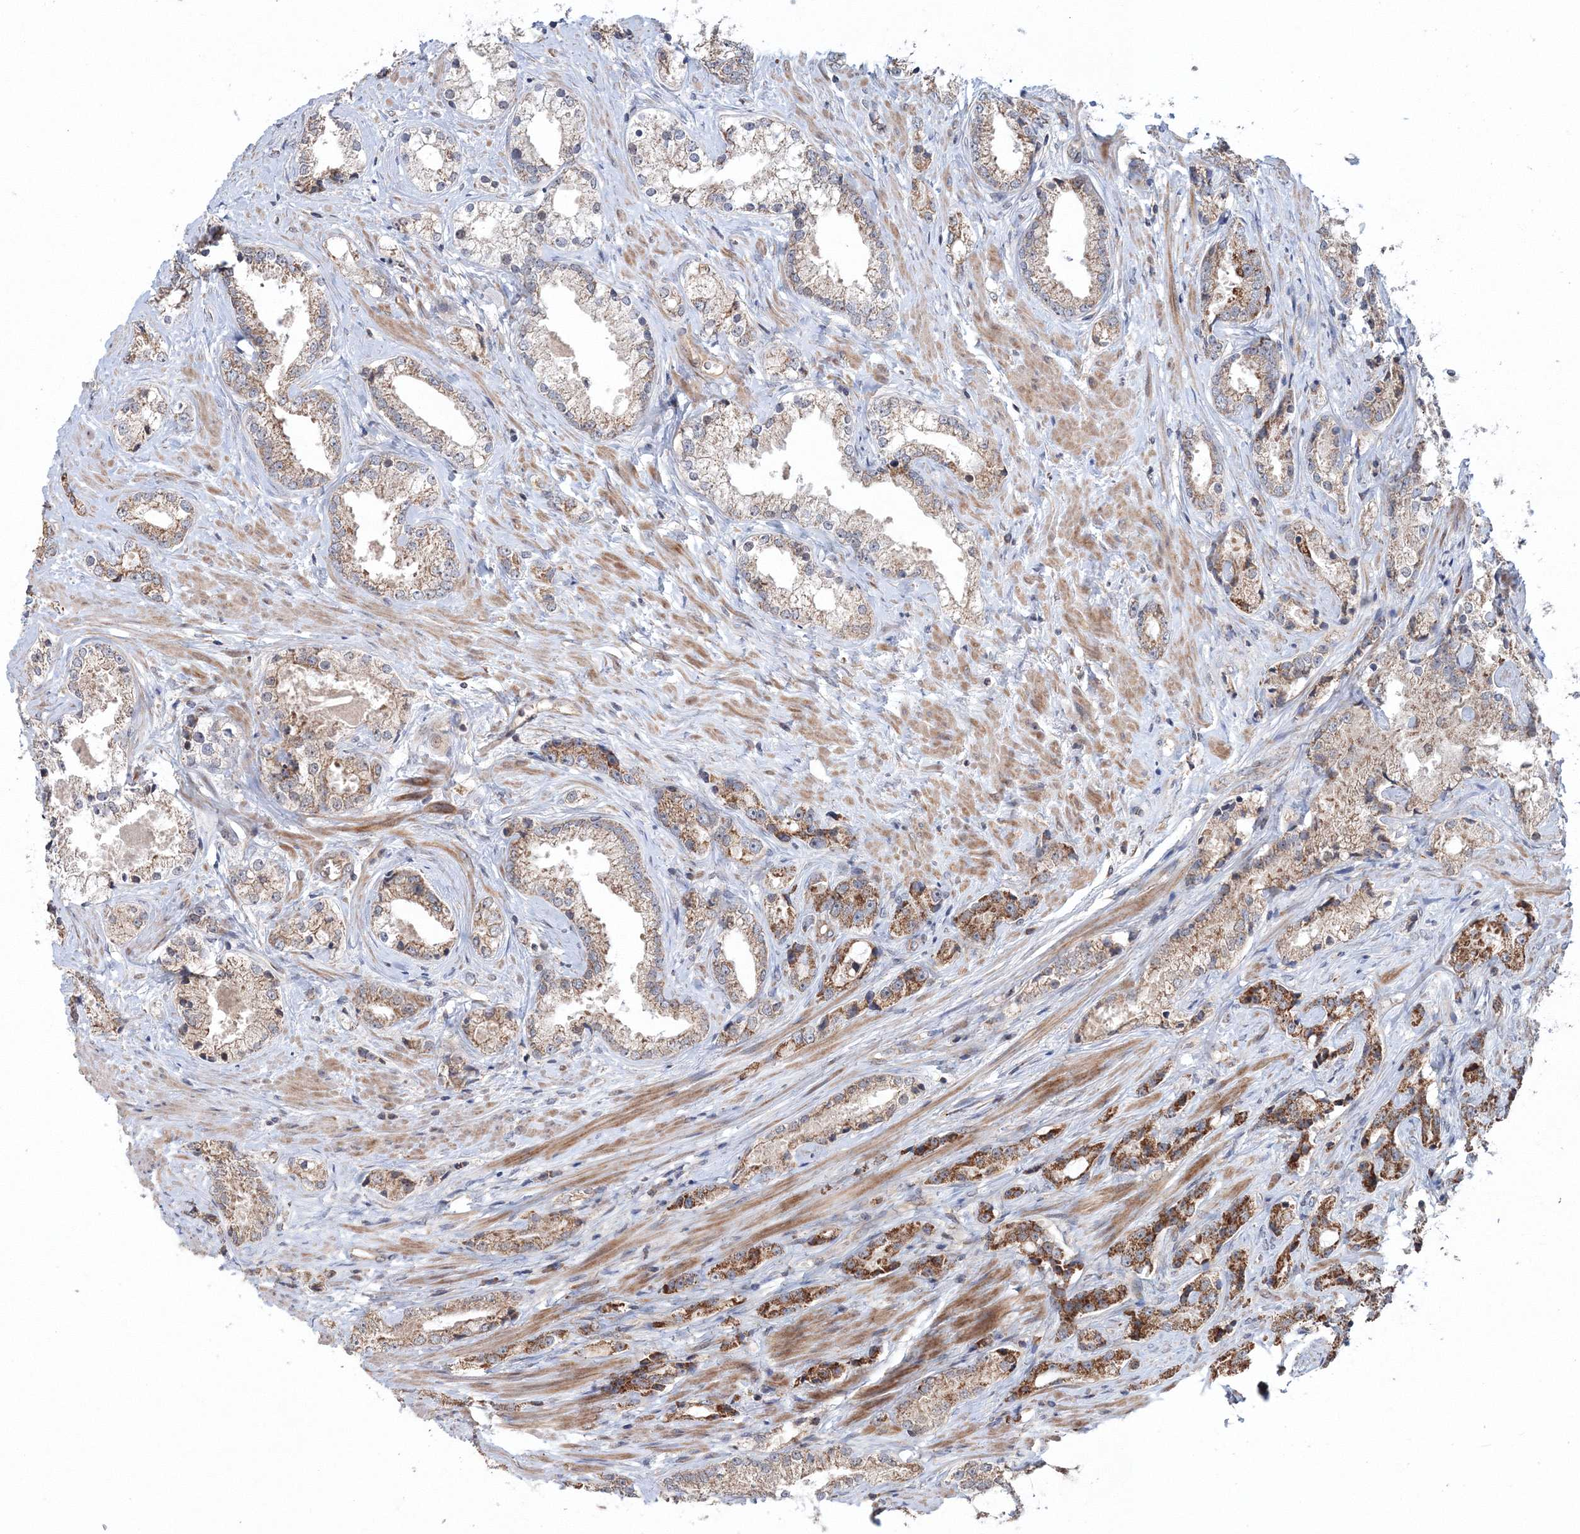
{"staining": {"intensity": "strong", "quantity": "25%-75%", "location": "cytoplasmic/membranous"}, "tissue": "prostate cancer", "cell_type": "Tumor cells", "image_type": "cancer", "snomed": [{"axis": "morphology", "description": "Adenocarcinoma, High grade"}, {"axis": "topography", "description": "Prostate"}], "caption": "Strong cytoplasmic/membranous positivity for a protein is identified in approximately 25%-75% of tumor cells of prostate high-grade adenocarcinoma using immunohistochemistry (IHC).", "gene": "NOA1", "patient": {"sex": "male", "age": 66}}